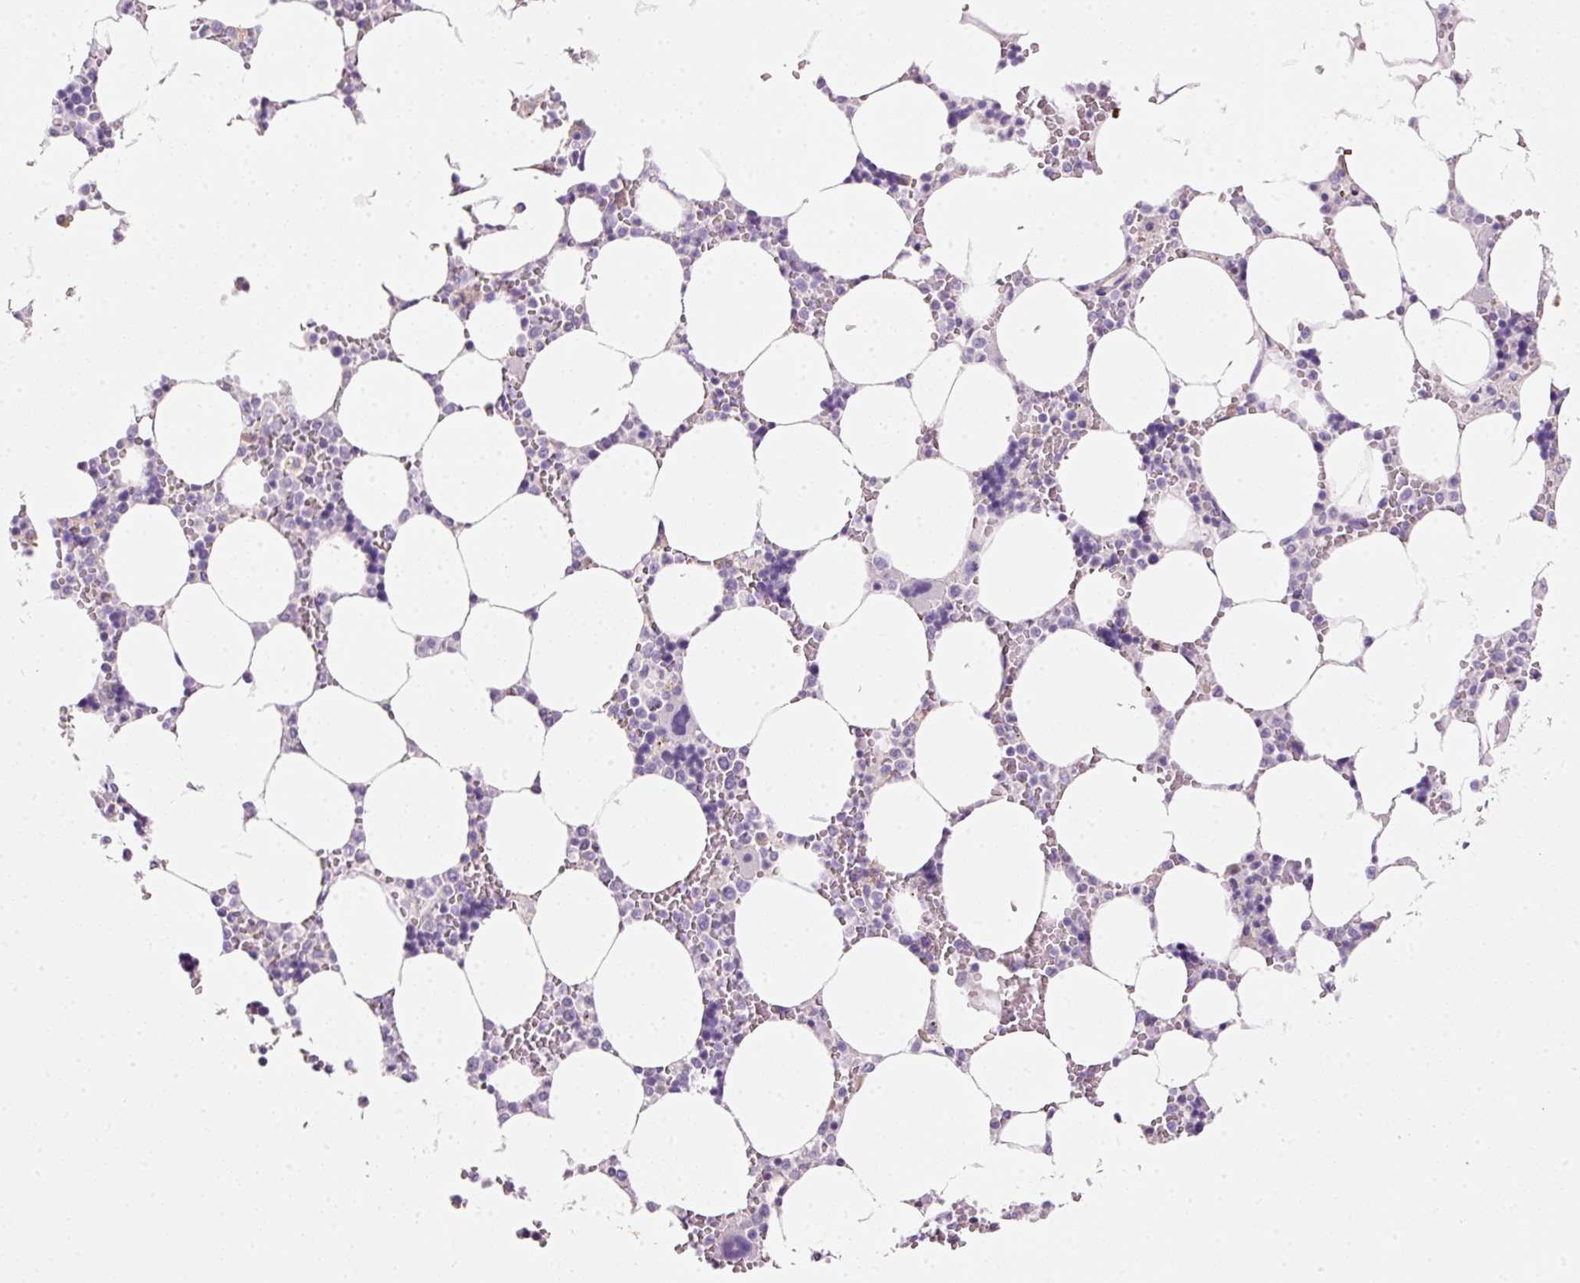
{"staining": {"intensity": "negative", "quantity": "none", "location": "none"}, "tissue": "bone marrow", "cell_type": "Hematopoietic cells", "image_type": "normal", "snomed": [{"axis": "morphology", "description": "Normal tissue, NOS"}, {"axis": "topography", "description": "Bone marrow"}], "caption": "DAB (3,3'-diaminobenzidine) immunohistochemical staining of normal human bone marrow shows no significant staining in hematopoietic cells.", "gene": "SOS2", "patient": {"sex": "male", "age": 64}}